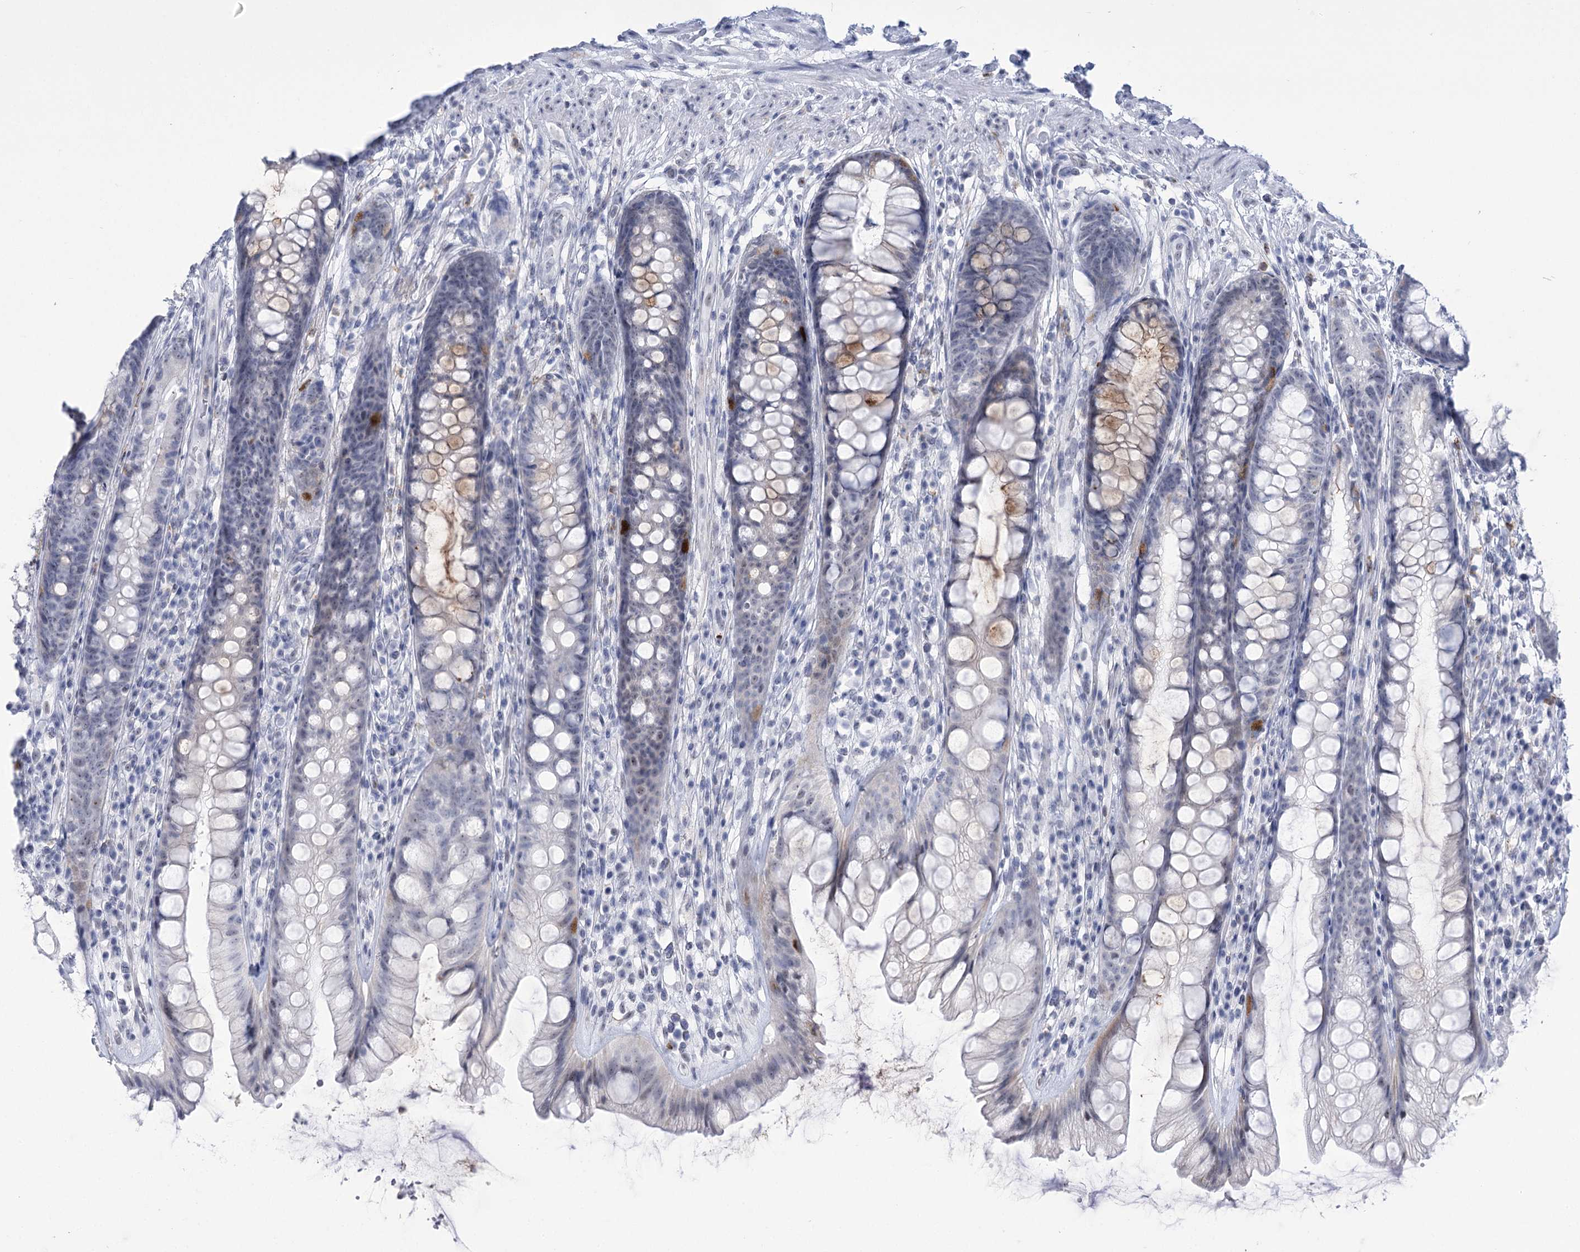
{"staining": {"intensity": "moderate", "quantity": "<25%", "location": "cytoplasmic/membranous"}, "tissue": "rectum", "cell_type": "Glandular cells", "image_type": "normal", "snomed": [{"axis": "morphology", "description": "Normal tissue, NOS"}, {"axis": "topography", "description": "Rectum"}], "caption": "Immunohistochemical staining of unremarkable human rectum reveals low levels of moderate cytoplasmic/membranous expression in about <25% of glandular cells. (DAB (3,3'-diaminobenzidine) IHC, brown staining for protein, blue staining for nuclei).", "gene": "HORMAD1", "patient": {"sex": "male", "age": 74}}